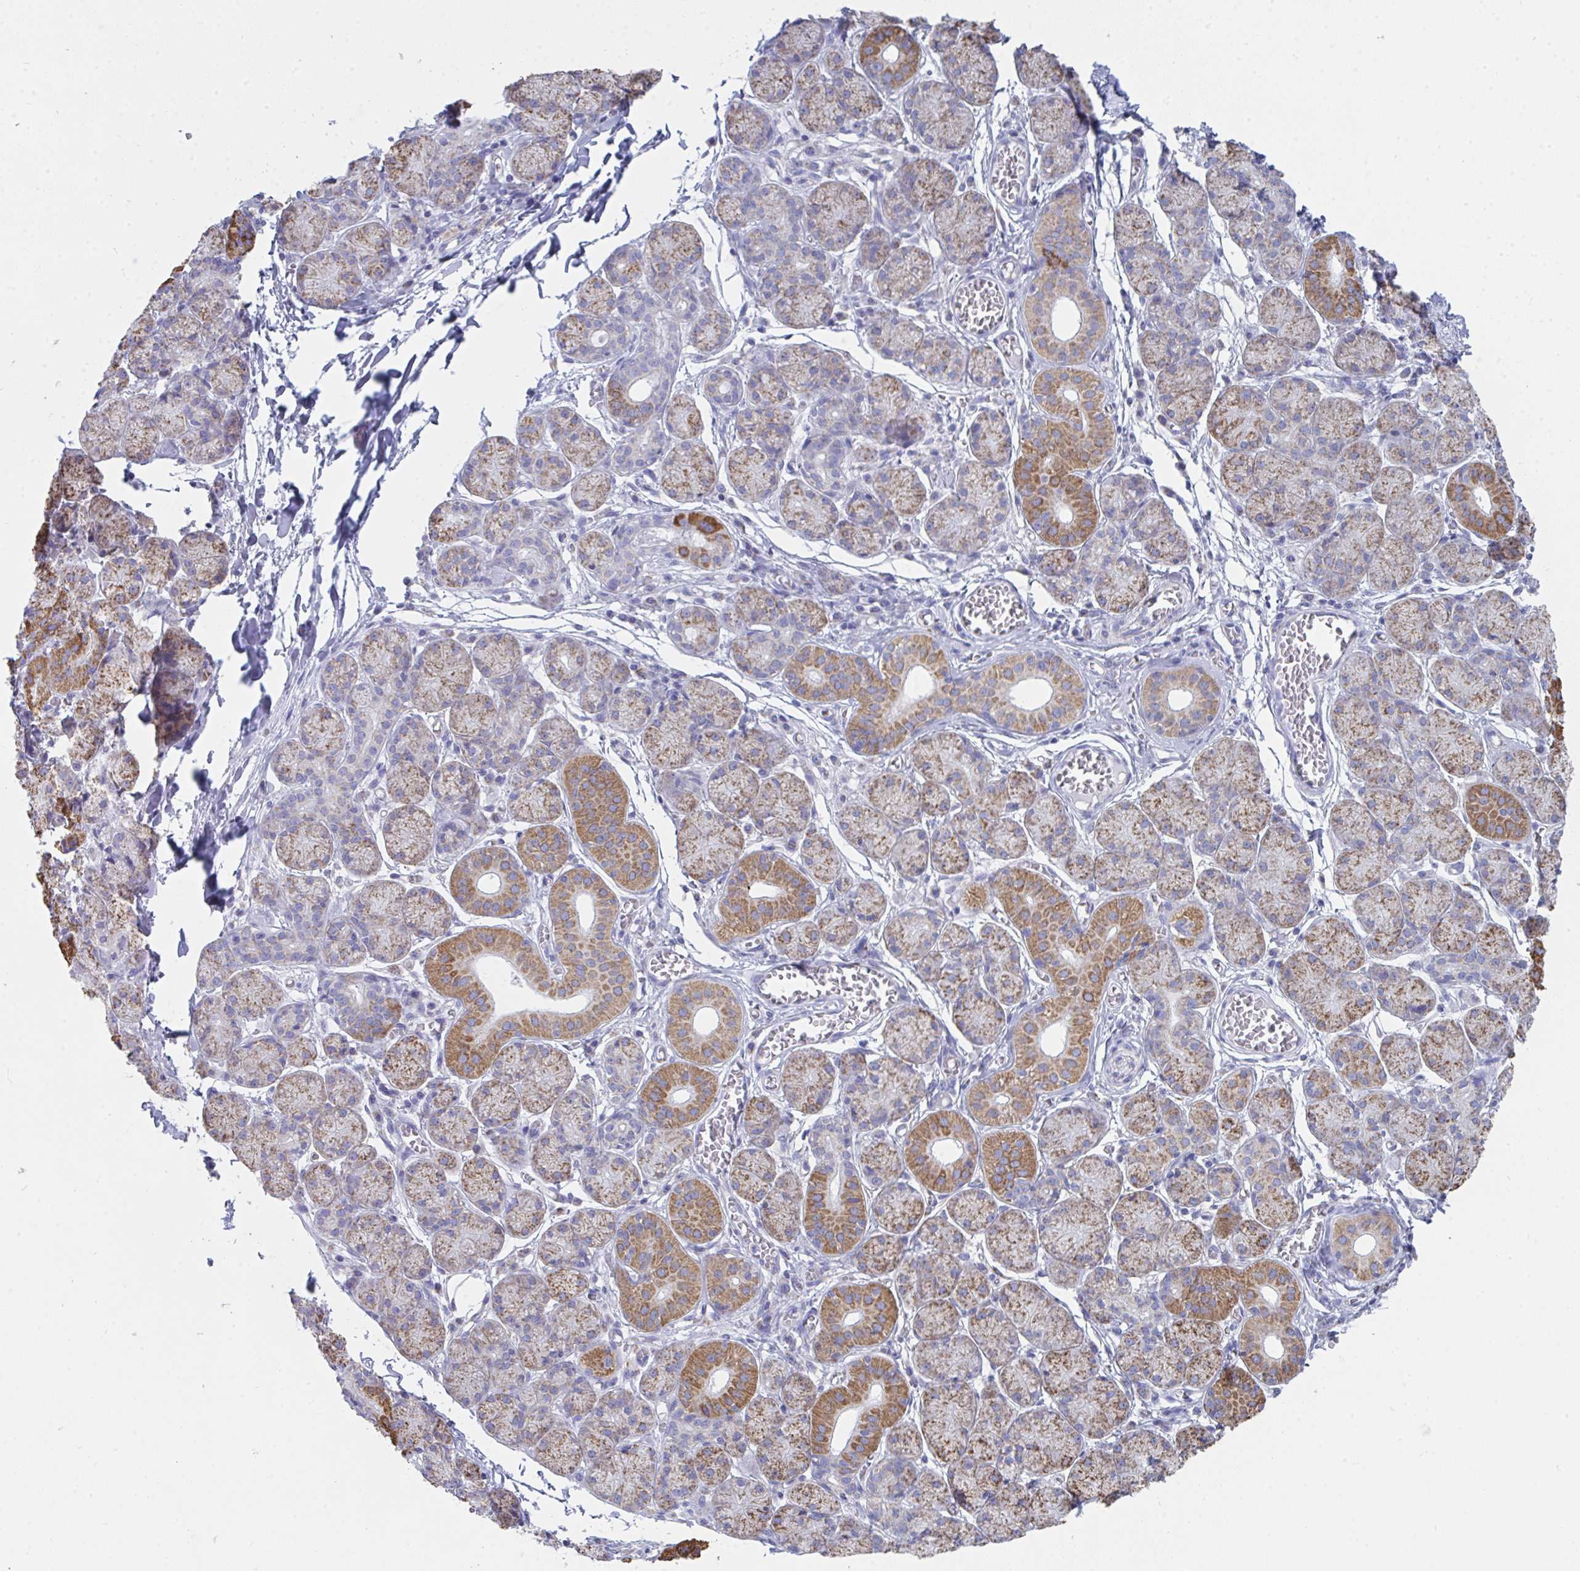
{"staining": {"intensity": "moderate", "quantity": "25%-75%", "location": "cytoplasmic/membranous"}, "tissue": "salivary gland", "cell_type": "Glandular cells", "image_type": "normal", "snomed": [{"axis": "morphology", "description": "Normal tissue, NOS"}, {"axis": "topography", "description": "Salivary gland"}], "caption": "Salivary gland was stained to show a protein in brown. There is medium levels of moderate cytoplasmic/membranous staining in approximately 25%-75% of glandular cells. (DAB (3,3'-diaminobenzidine) IHC, brown staining for protein, blue staining for nuclei).", "gene": "AIFM1", "patient": {"sex": "female", "age": 24}}